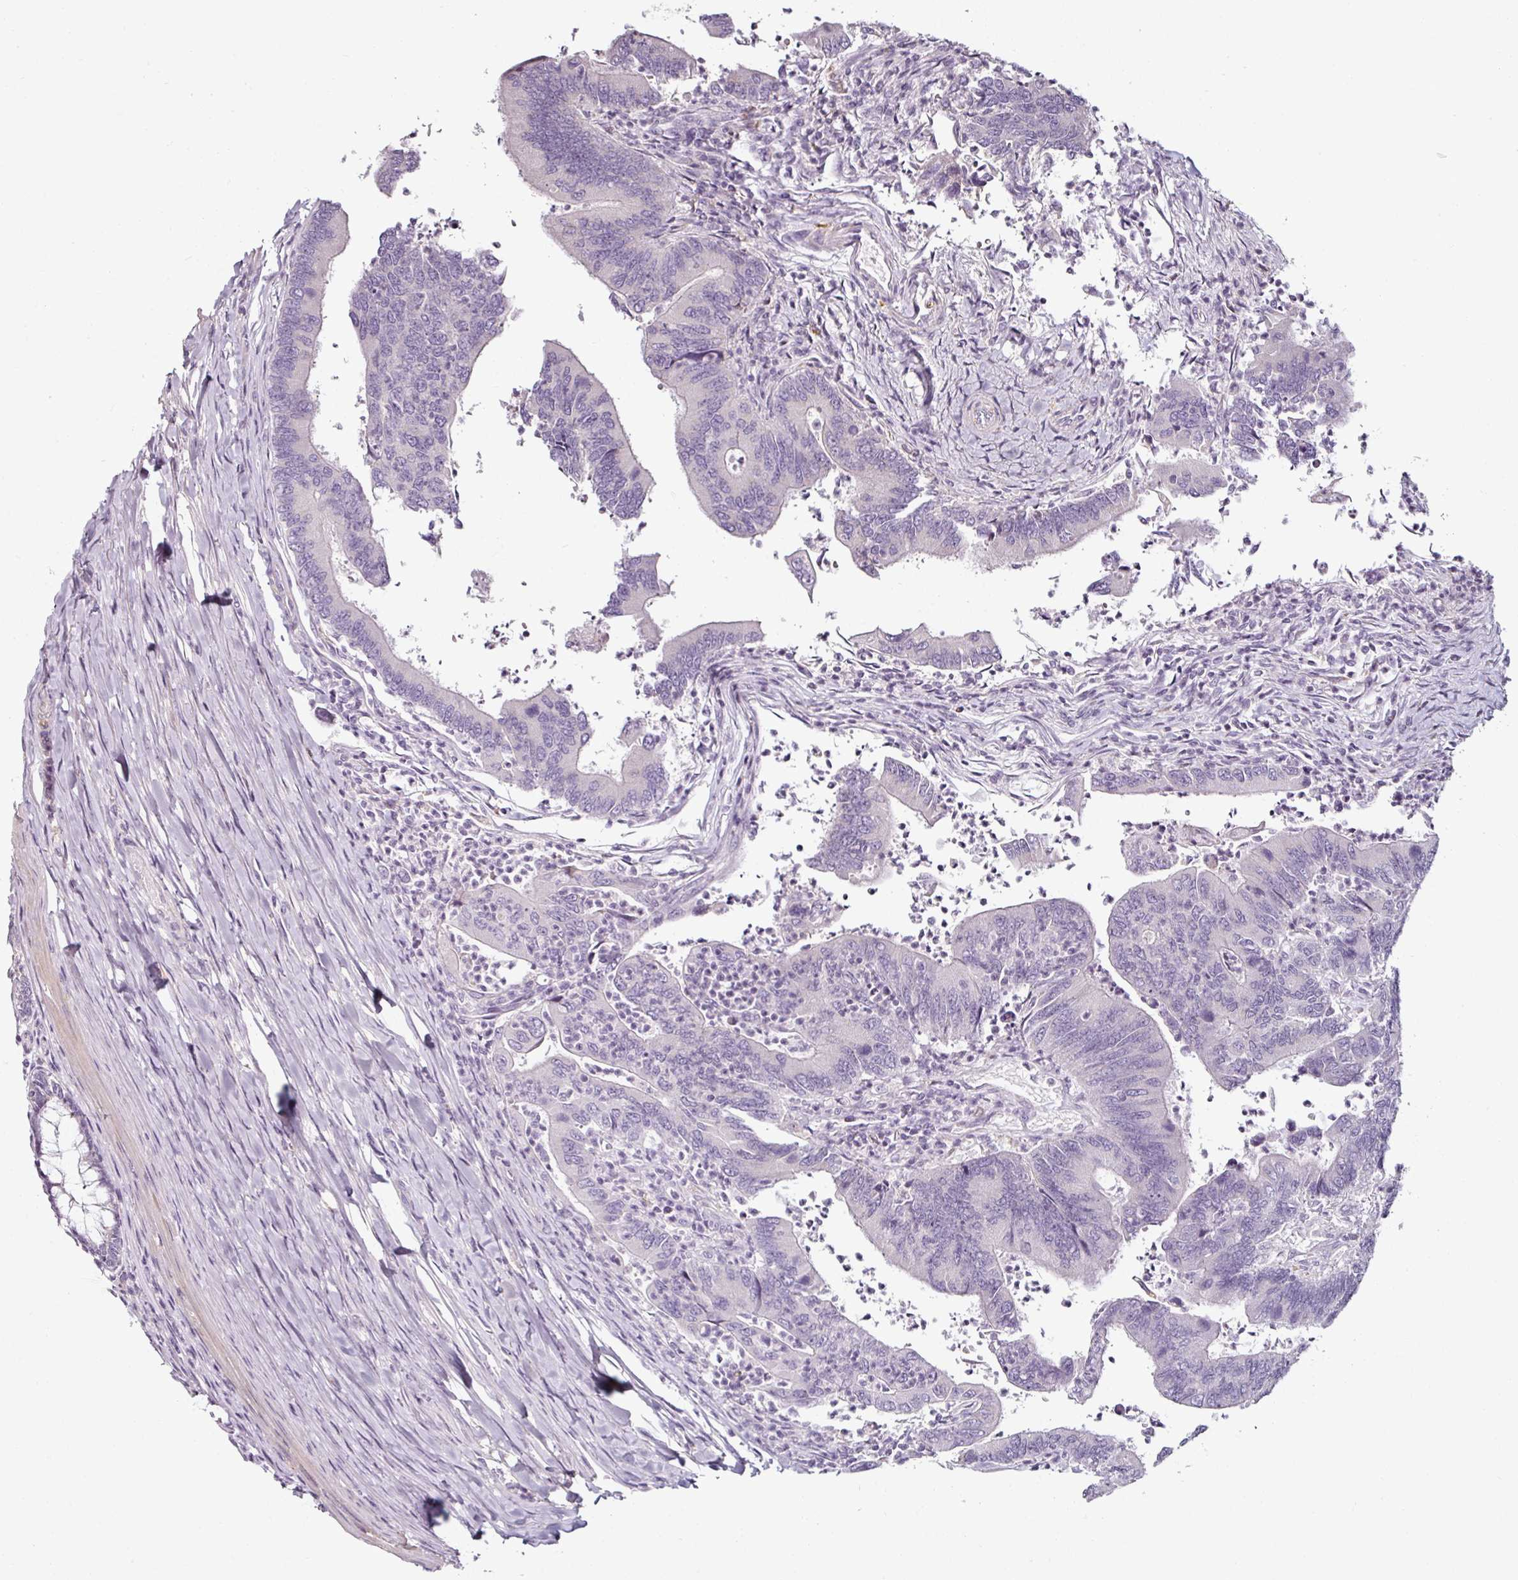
{"staining": {"intensity": "negative", "quantity": "none", "location": "none"}, "tissue": "colorectal cancer", "cell_type": "Tumor cells", "image_type": "cancer", "snomed": [{"axis": "morphology", "description": "Adenocarcinoma, NOS"}, {"axis": "topography", "description": "Colon"}], "caption": "A micrograph of colorectal adenocarcinoma stained for a protein exhibits no brown staining in tumor cells.", "gene": "CAP2", "patient": {"sex": "female", "age": 67}}